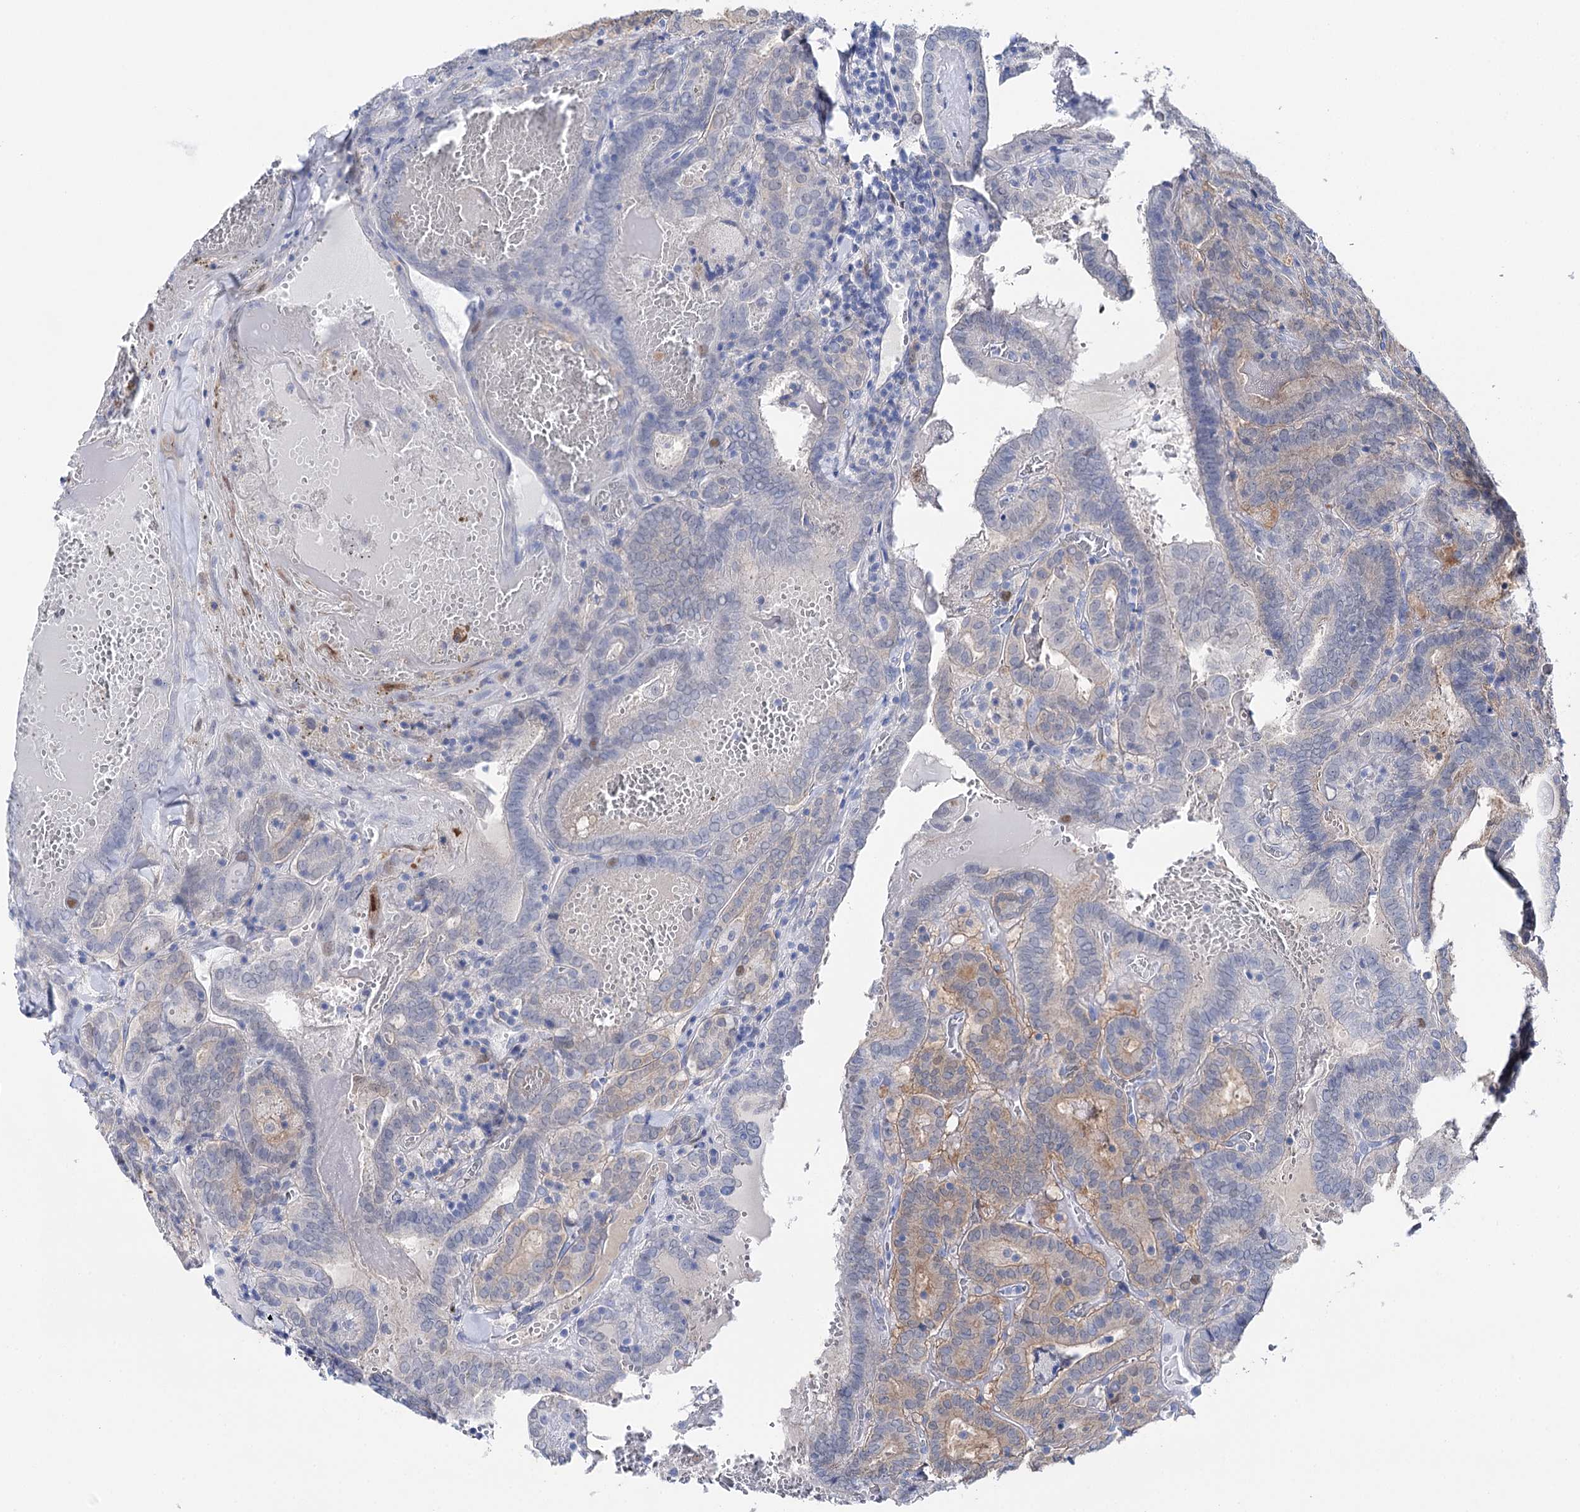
{"staining": {"intensity": "weak", "quantity": "<25%", "location": "cytoplasmic/membranous"}, "tissue": "thyroid cancer", "cell_type": "Tumor cells", "image_type": "cancer", "snomed": [{"axis": "morphology", "description": "Papillary adenocarcinoma, NOS"}, {"axis": "topography", "description": "Thyroid gland"}], "caption": "Micrograph shows no protein staining in tumor cells of thyroid cancer tissue.", "gene": "UGDH", "patient": {"sex": "female", "age": 72}}